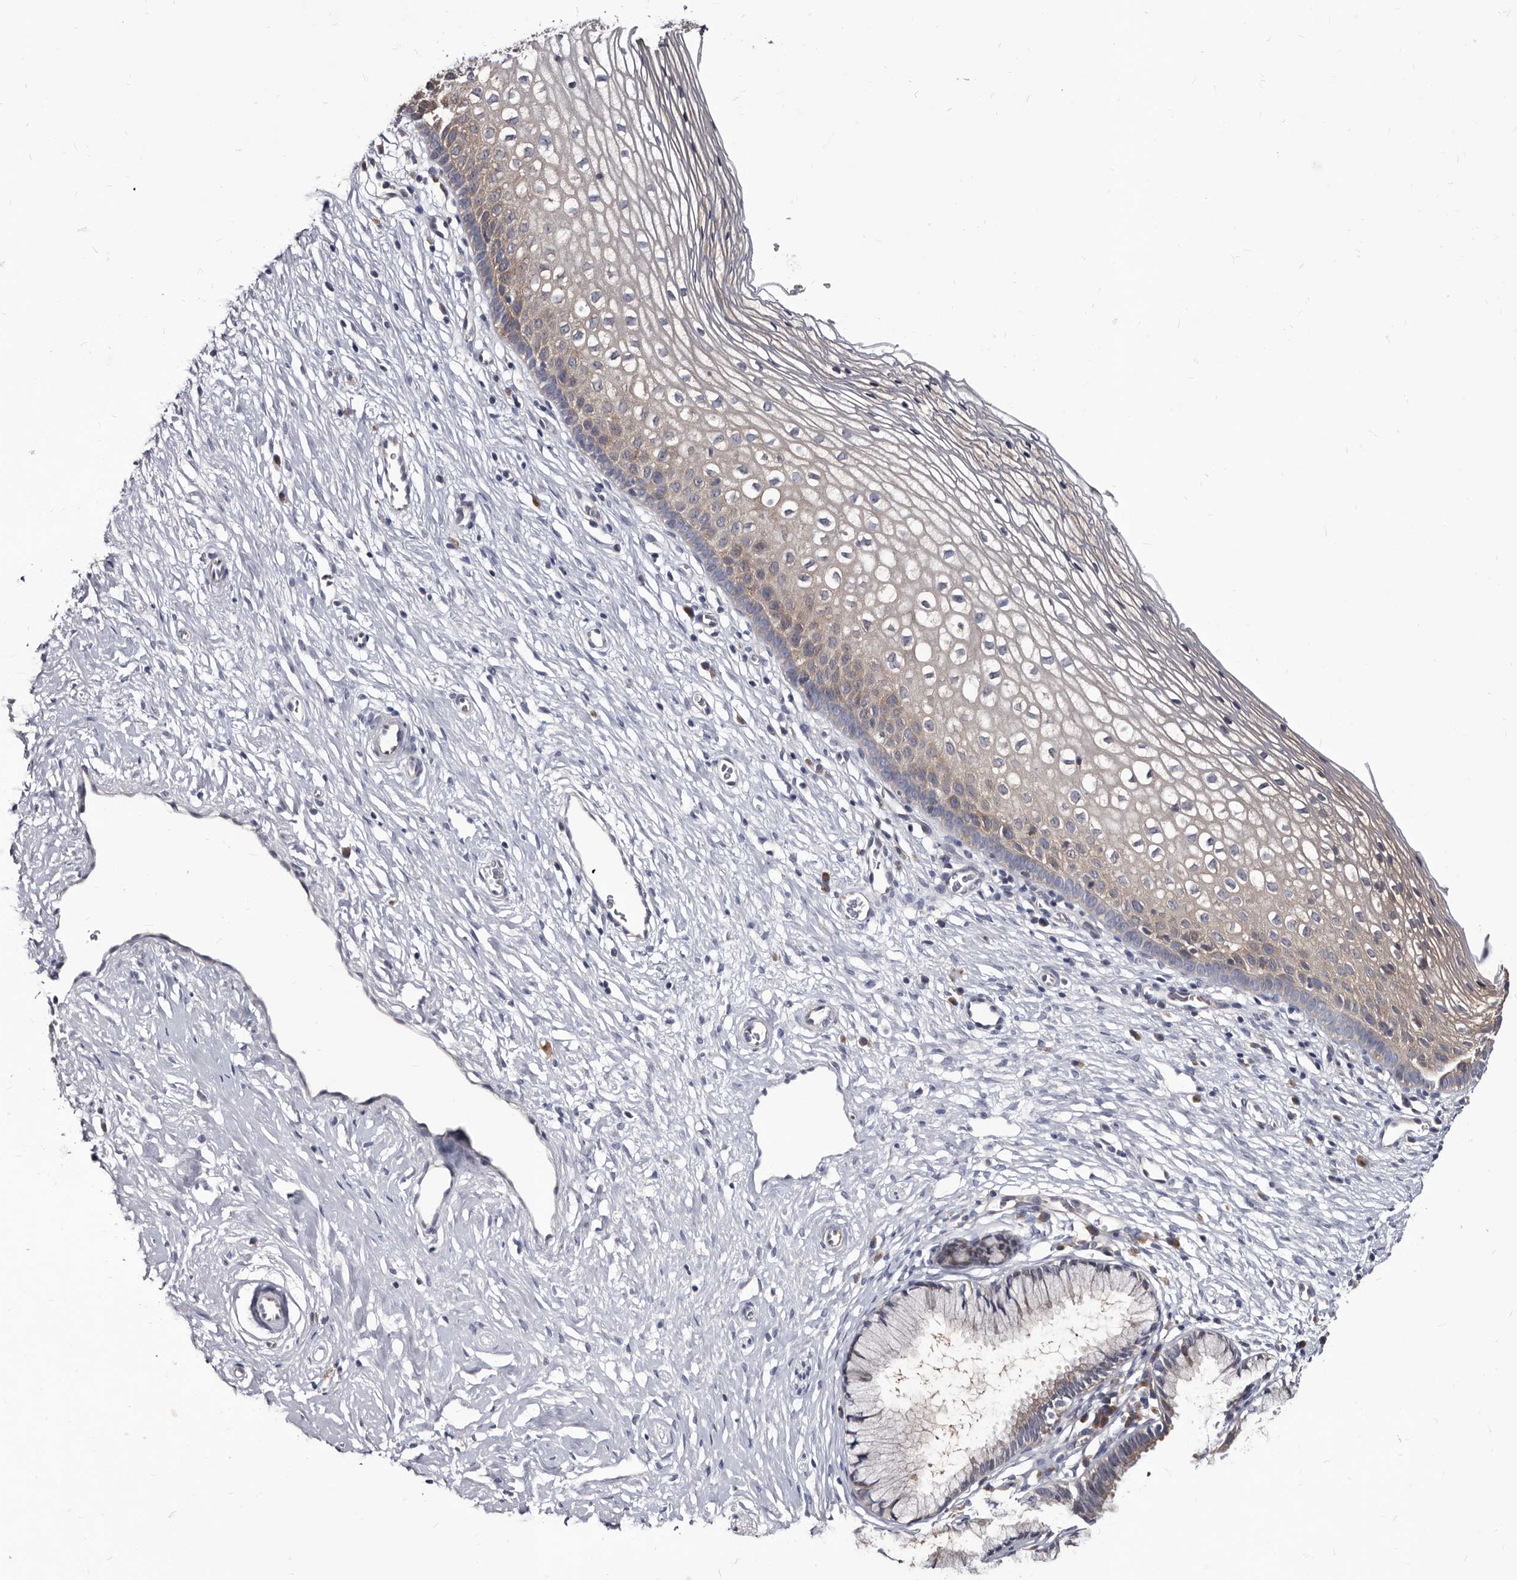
{"staining": {"intensity": "negative", "quantity": "none", "location": "none"}, "tissue": "cervix", "cell_type": "Glandular cells", "image_type": "normal", "snomed": [{"axis": "morphology", "description": "Normal tissue, NOS"}, {"axis": "topography", "description": "Cervix"}], "caption": "Immunohistochemical staining of unremarkable cervix exhibits no significant expression in glandular cells.", "gene": "ABCF2", "patient": {"sex": "female", "age": 27}}